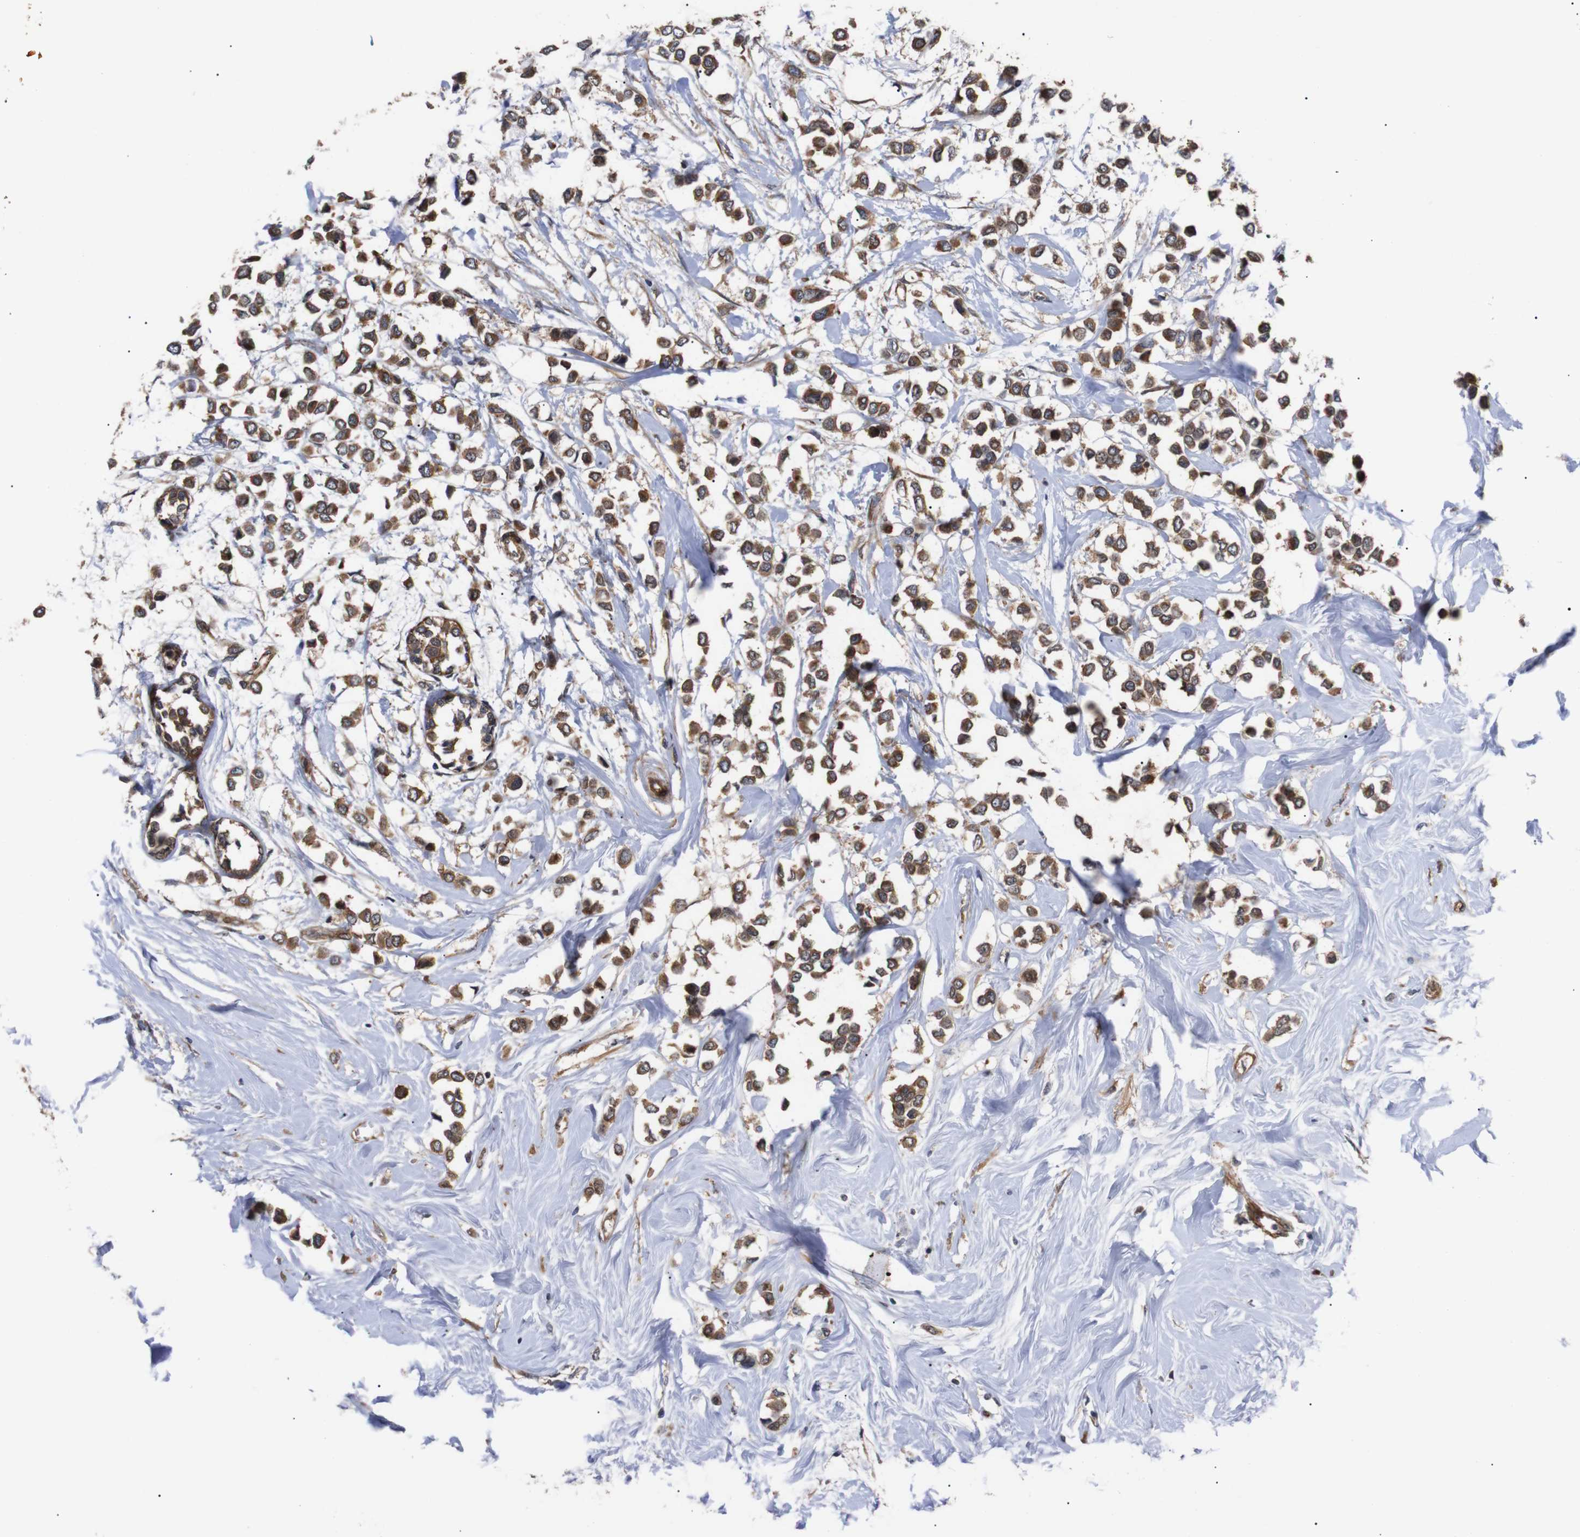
{"staining": {"intensity": "moderate", "quantity": ">75%", "location": "cytoplasmic/membranous"}, "tissue": "breast cancer", "cell_type": "Tumor cells", "image_type": "cancer", "snomed": [{"axis": "morphology", "description": "Lobular carcinoma"}, {"axis": "topography", "description": "Breast"}], "caption": "Protein staining demonstrates moderate cytoplasmic/membranous expression in approximately >75% of tumor cells in breast lobular carcinoma.", "gene": "PAWR", "patient": {"sex": "female", "age": 51}}